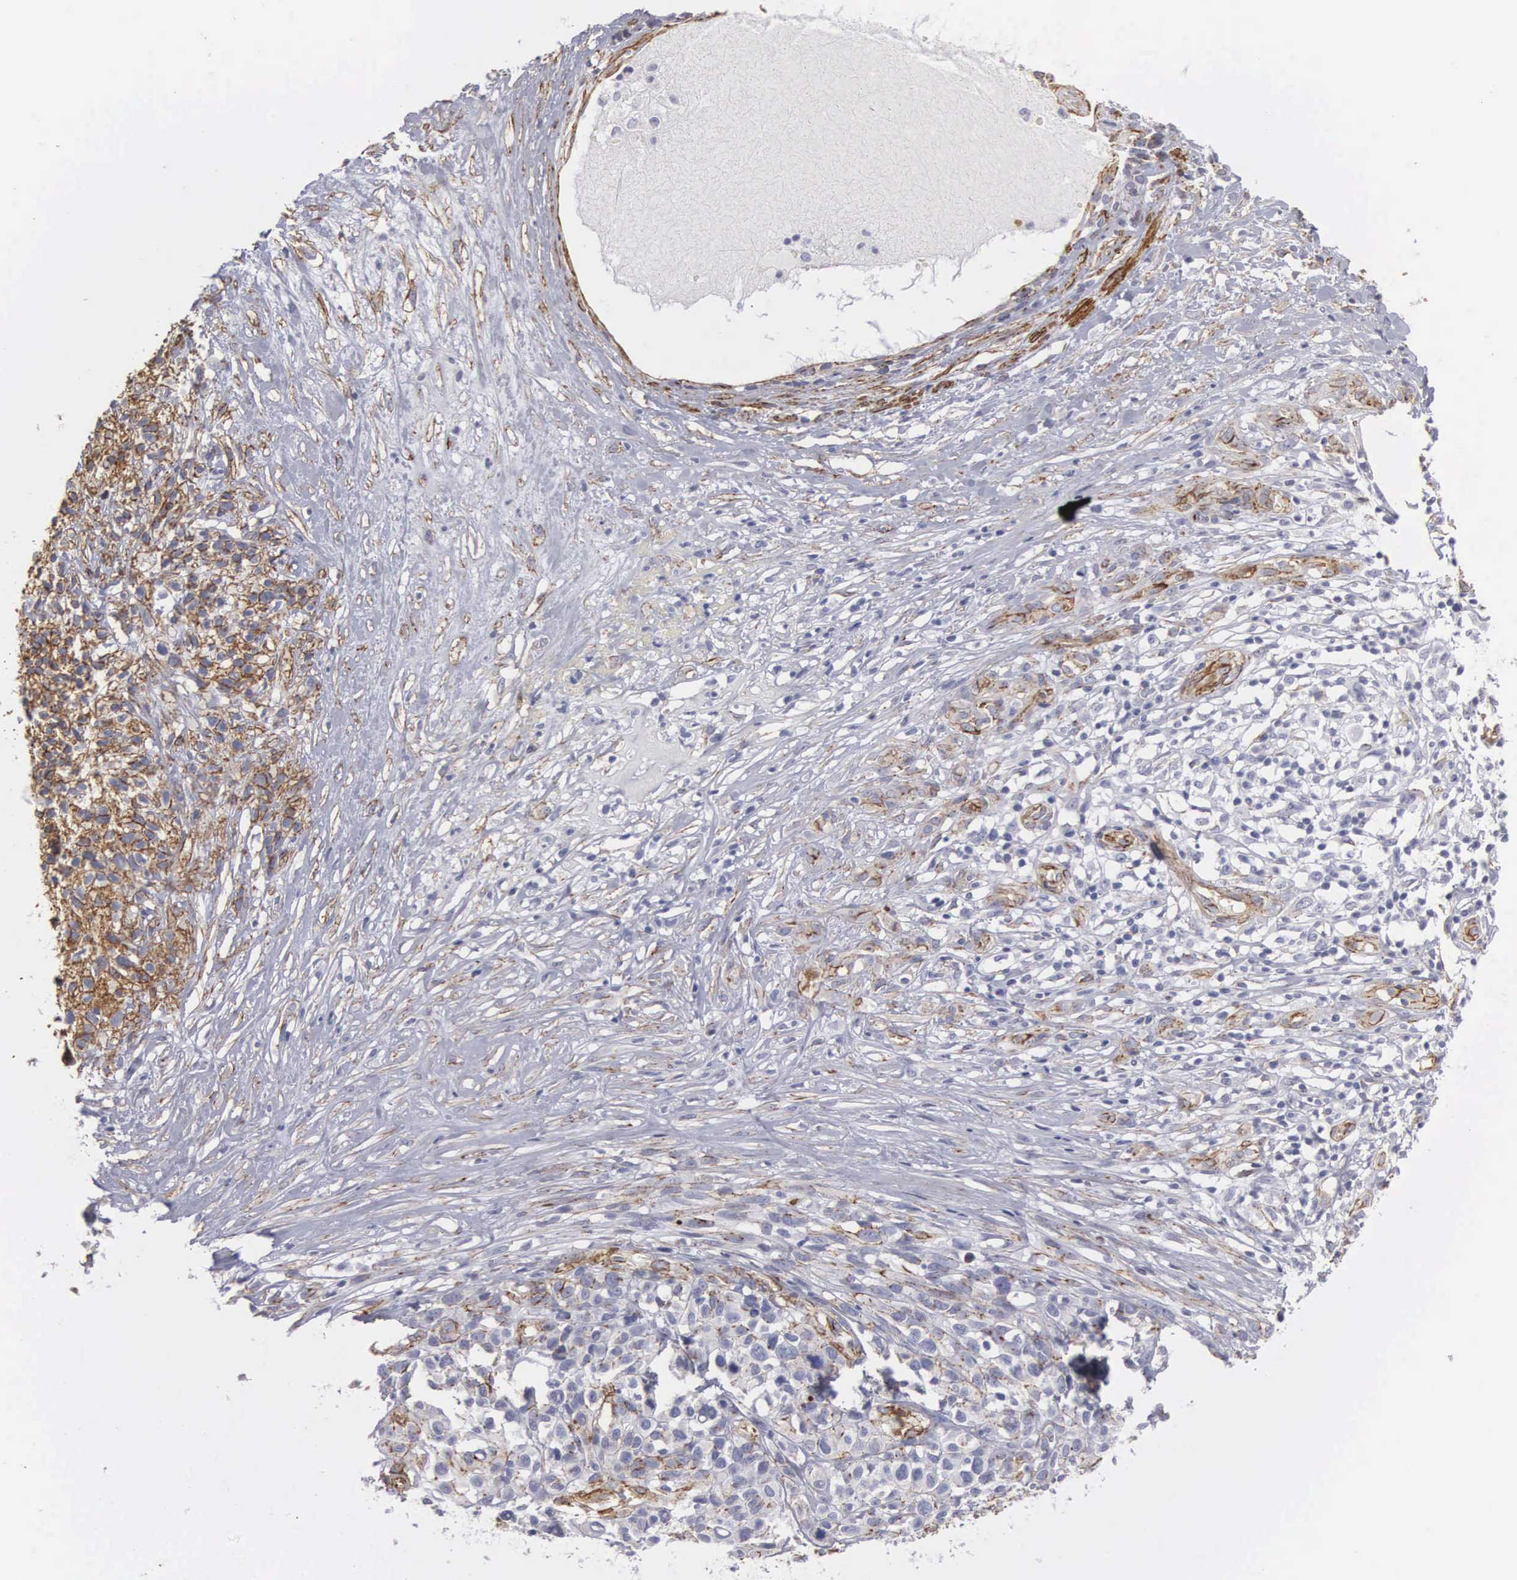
{"staining": {"intensity": "moderate", "quantity": ">75%", "location": "cytoplasmic/membranous"}, "tissue": "melanoma", "cell_type": "Tumor cells", "image_type": "cancer", "snomed": [{"axis": "morphology", "description": "Malignant melanoma, NOS"}, {"axis": "topography", "description": "Skin"}], "caption": "Malignant melanoma stained with a protein marker displays moderate staining in tumor cells.", "gene": "MAGEB10", "patient": {"sex": "female", "age": 85}}